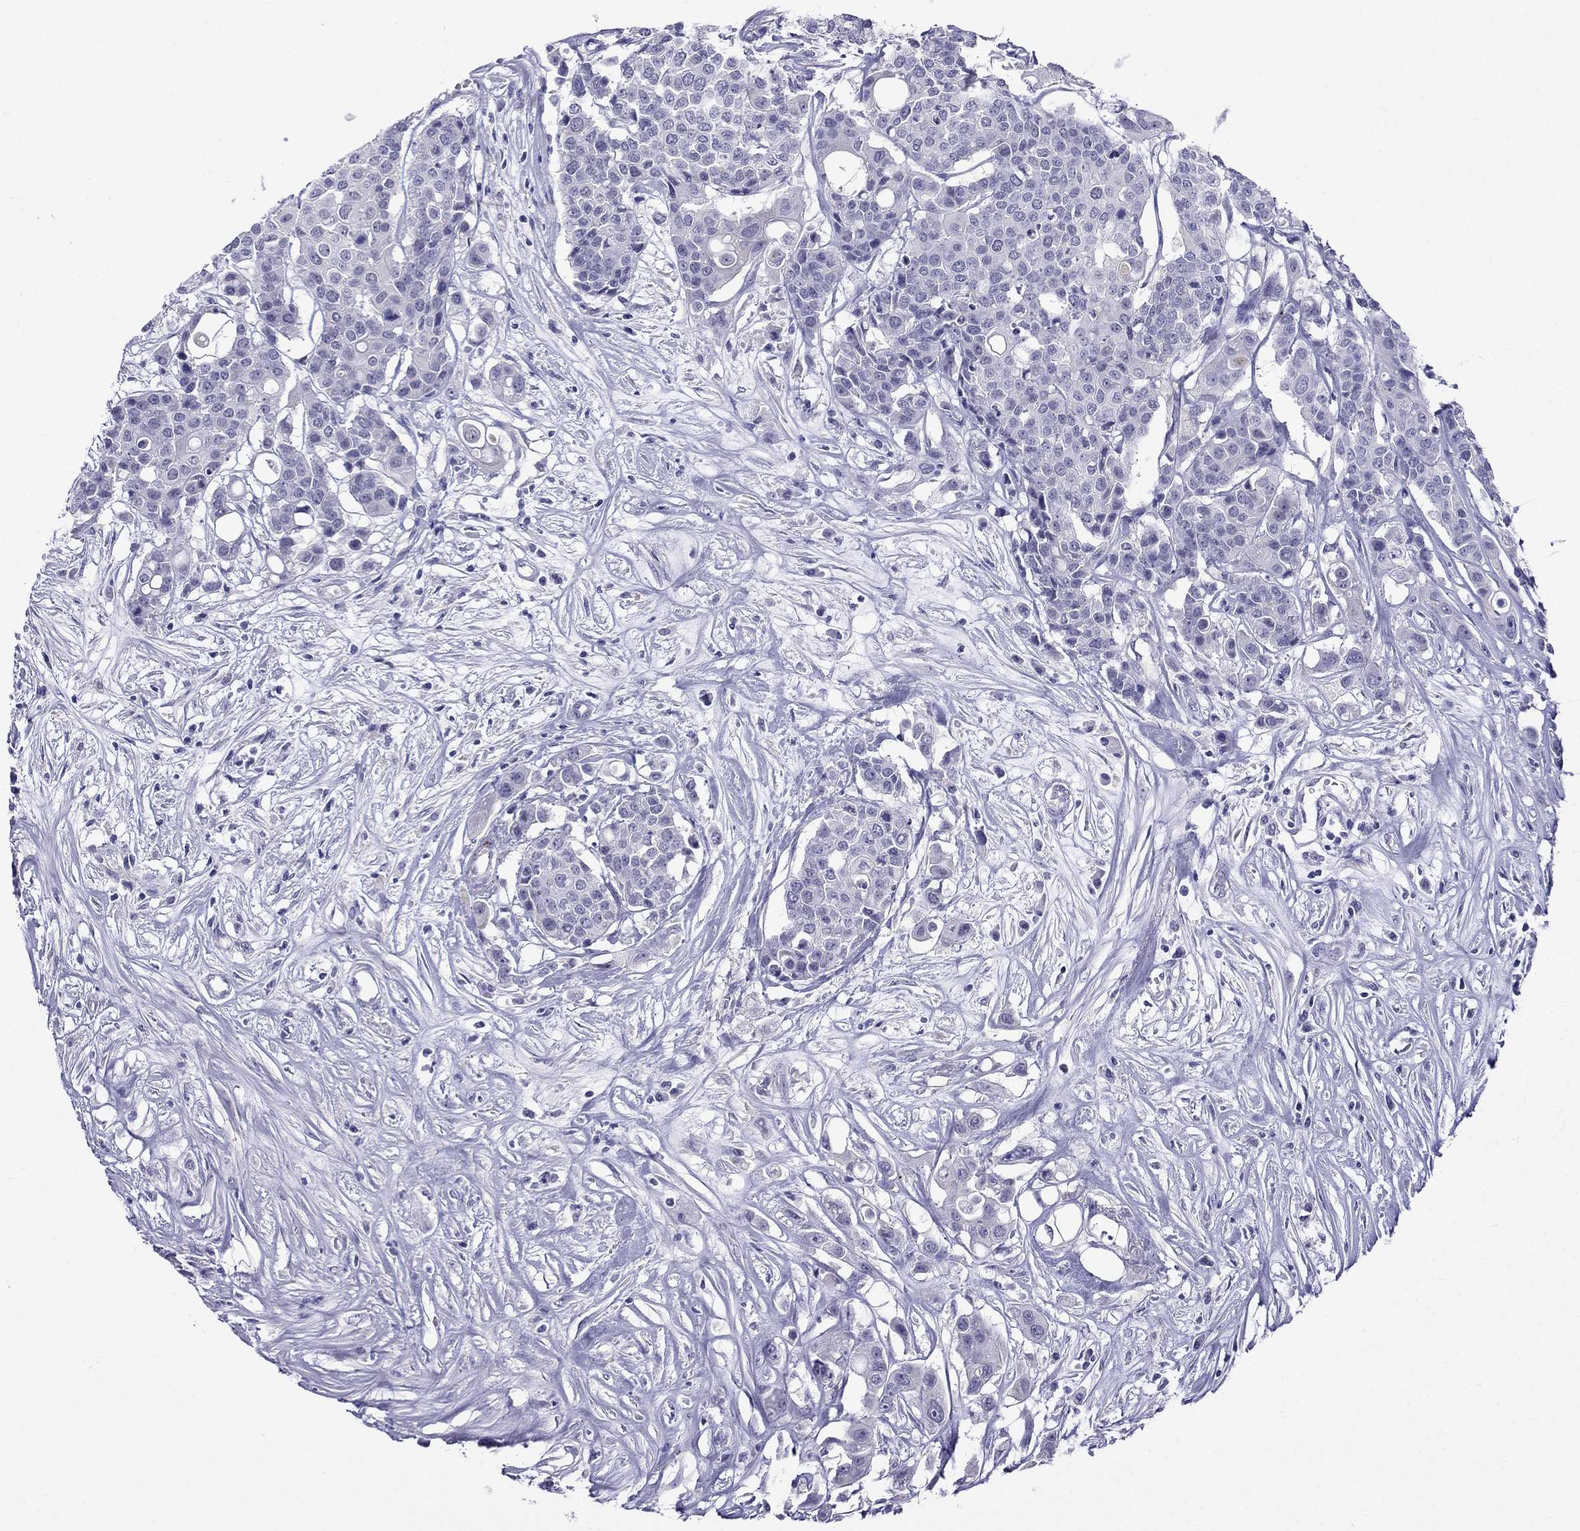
{"staining": {"intensity": "negative", "quantity": "none", "location": "none"}, "tissue": "carcinoid", "cell_type": "Tumor cells", "image_type": "cancer", "snomed": [{"axis": "morphology", "description": "Carcinoid, malignant, NOS"}, {"axis": "topography", "description": "Colon"}], "caption": "Immunohistochemistry (IHC) histopathology image of malignant carcinoid stained for a protein (brown), which displays no staining in tumor cells.", "gene": "MGP", "patient": {"sex": "male", "age": 81}}